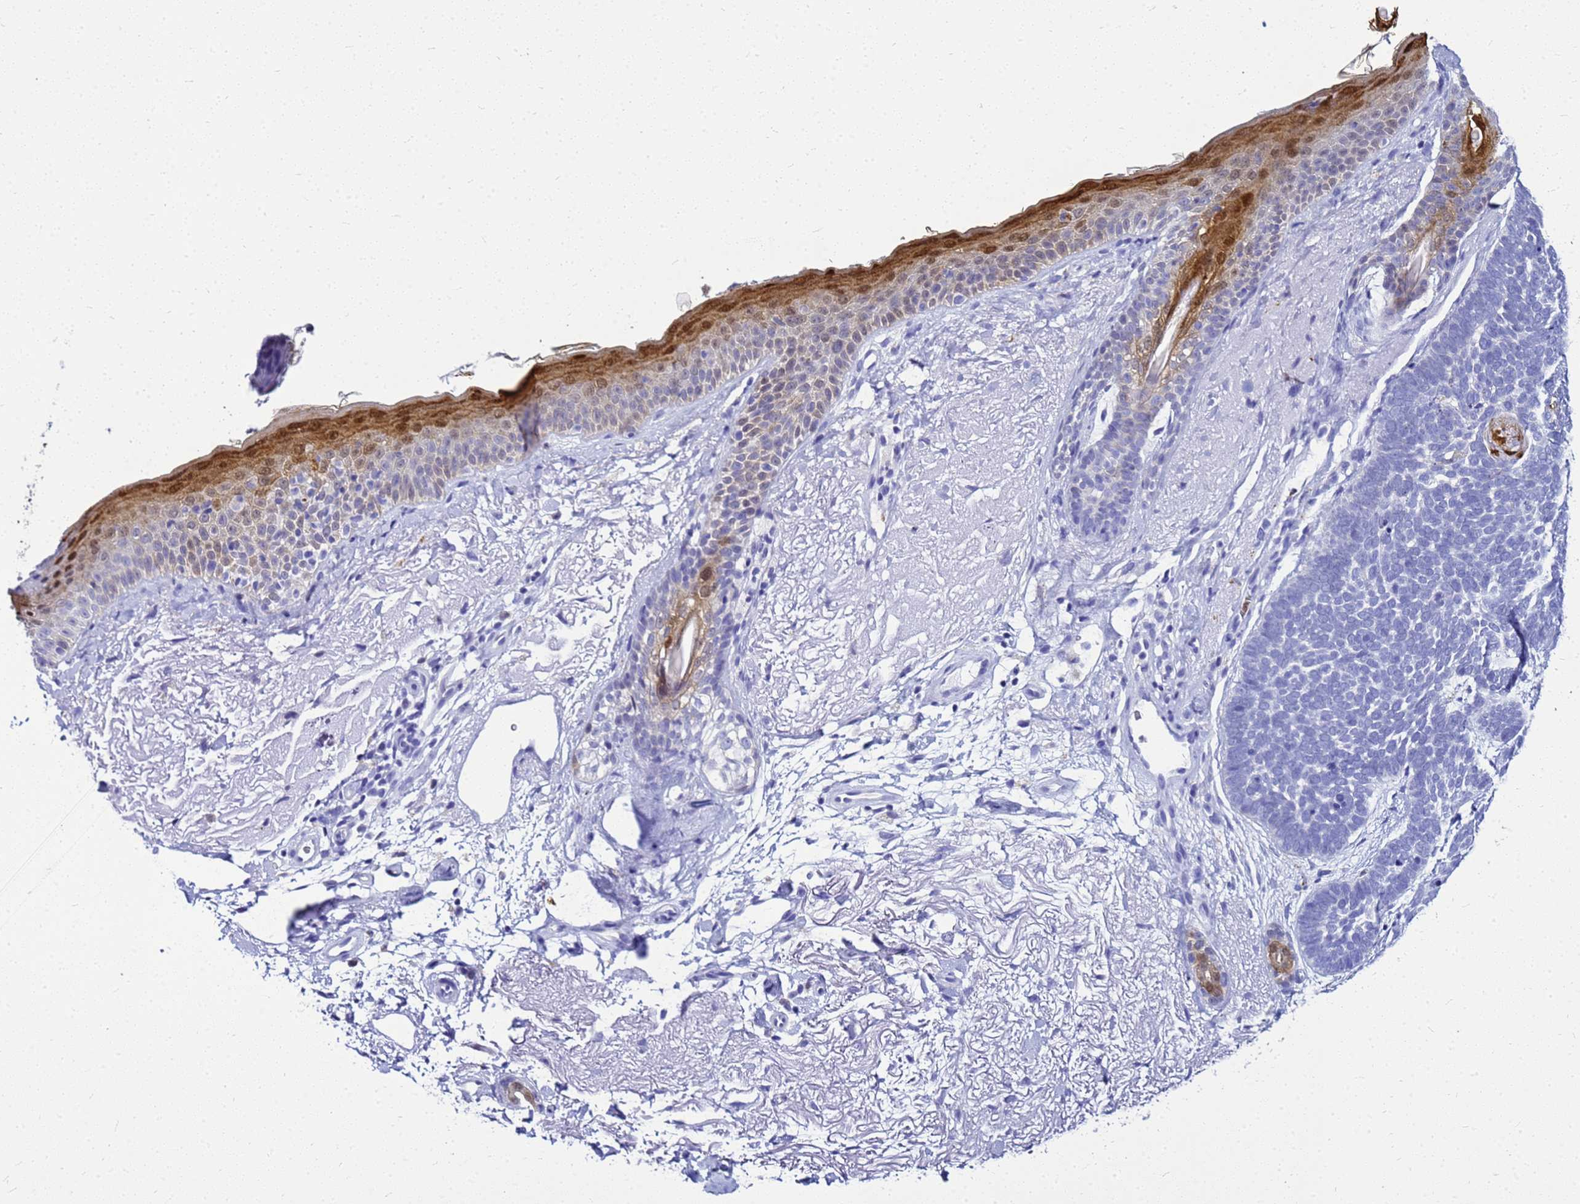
{"staining": {"intensity": "negative", "quantity": "none", "location": "none"}, "tissue": "skin cancer", "cell_type": "Tumor cells", "image_type": "cancer", "snomed": [{"axis": "morphology", "description": "Basal cell carcinoma"}, {"axis": "topography", "description": "Skin"}], "caption": "Immunohistochemistry image of neoplastic tissue: skin cancer stained with DAB reveals no significant protein staining in tumor cells.", "gene": "CSTA", "patient": {"sex": "female", "age": 77}}